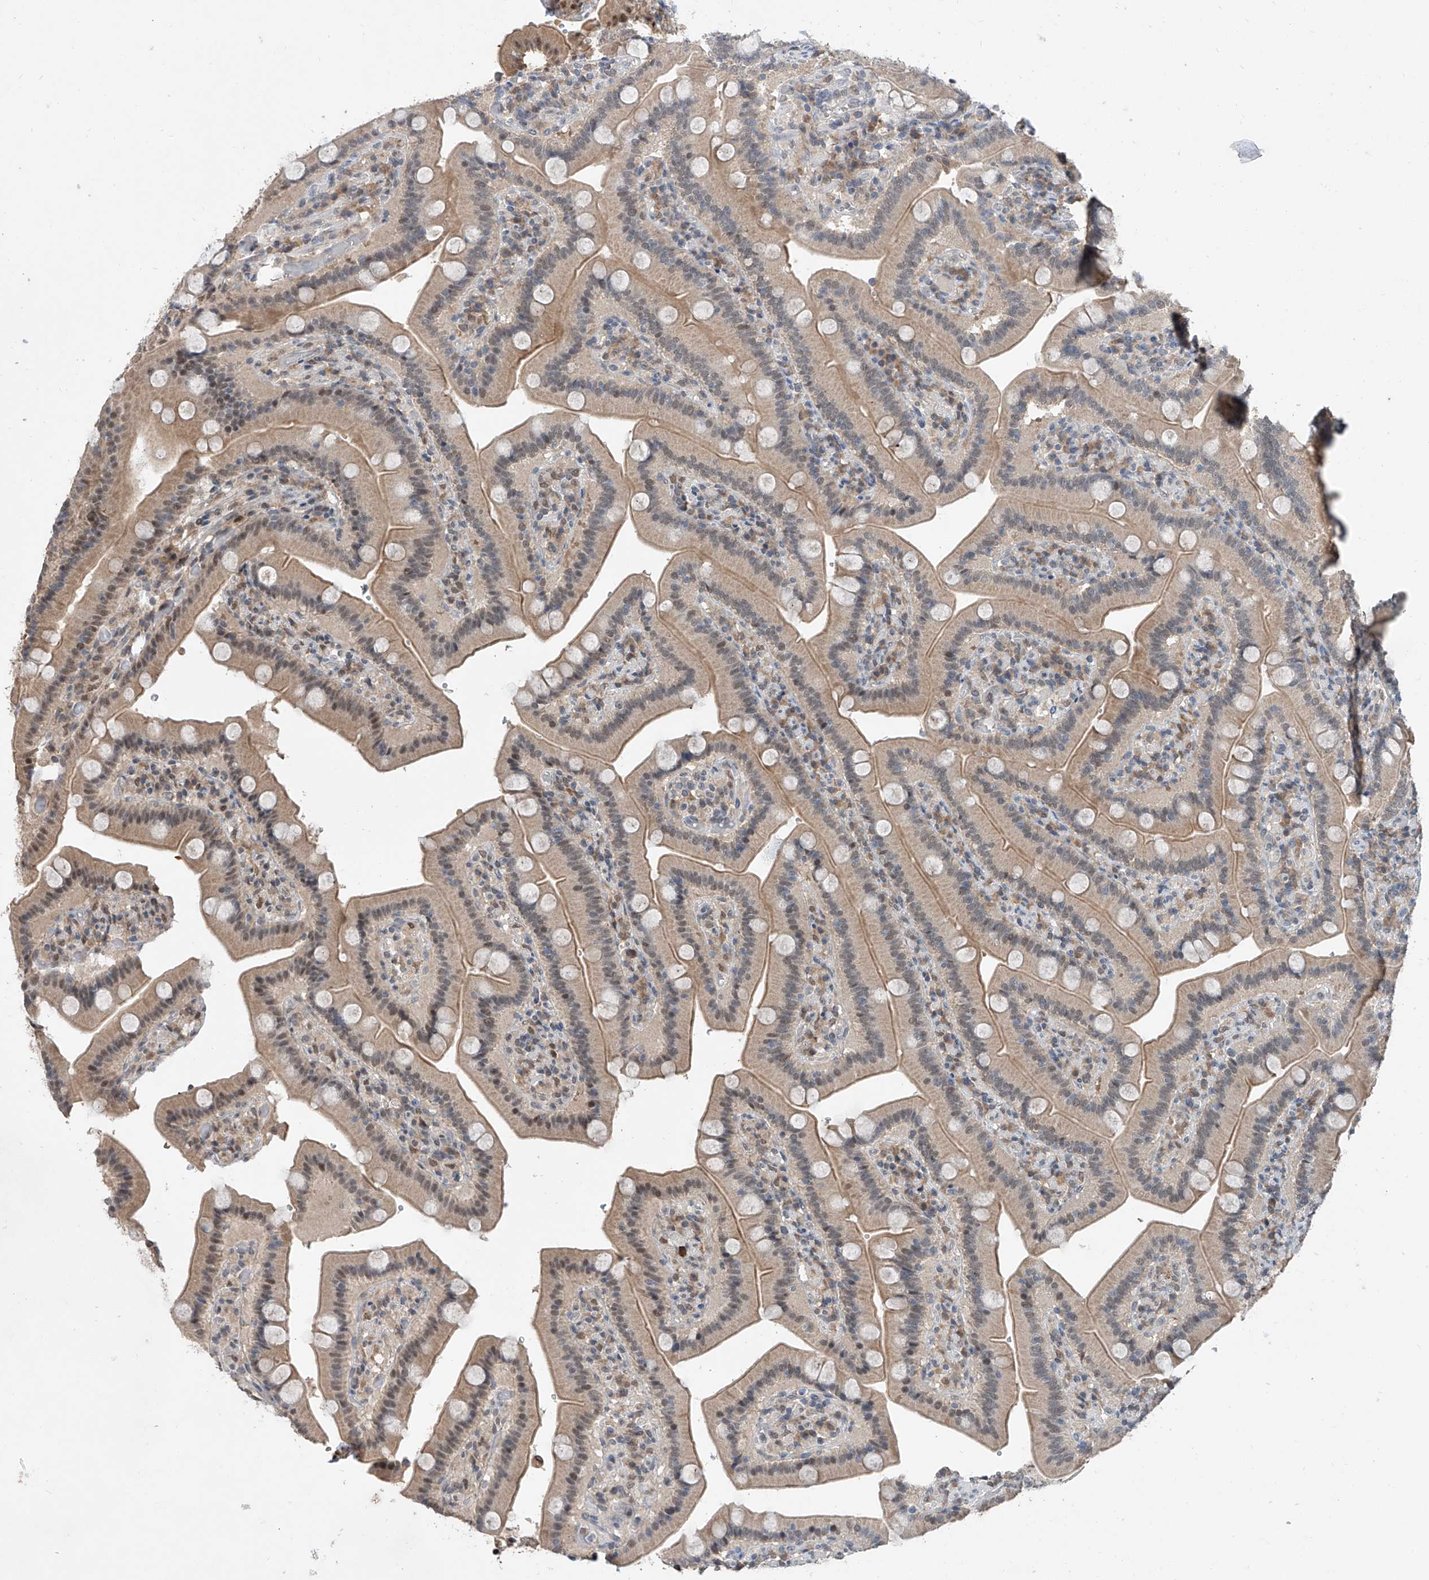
{"staining": {"intensity": "weak", "quantity": "25%-75%", "location": "cytoplasmic/membranous"}, "tissue": "duodenum", "cell_type": "Glandular cells", "image_type": "normal", "snomed": [{"axis": "morphology", "description": "Normal tissue, NOS"}, {"axis": "topography", "description": "Duodenum"}], "caption": "About 25%-75% of glandular cells in unremarkable duodenum demonstrate weak cytoplasmic/membranous protein expression as visualized by brown immunohistochemical staining.", "gene": "CARMIL3", "patient": {"sex": "female", "age": 62}}